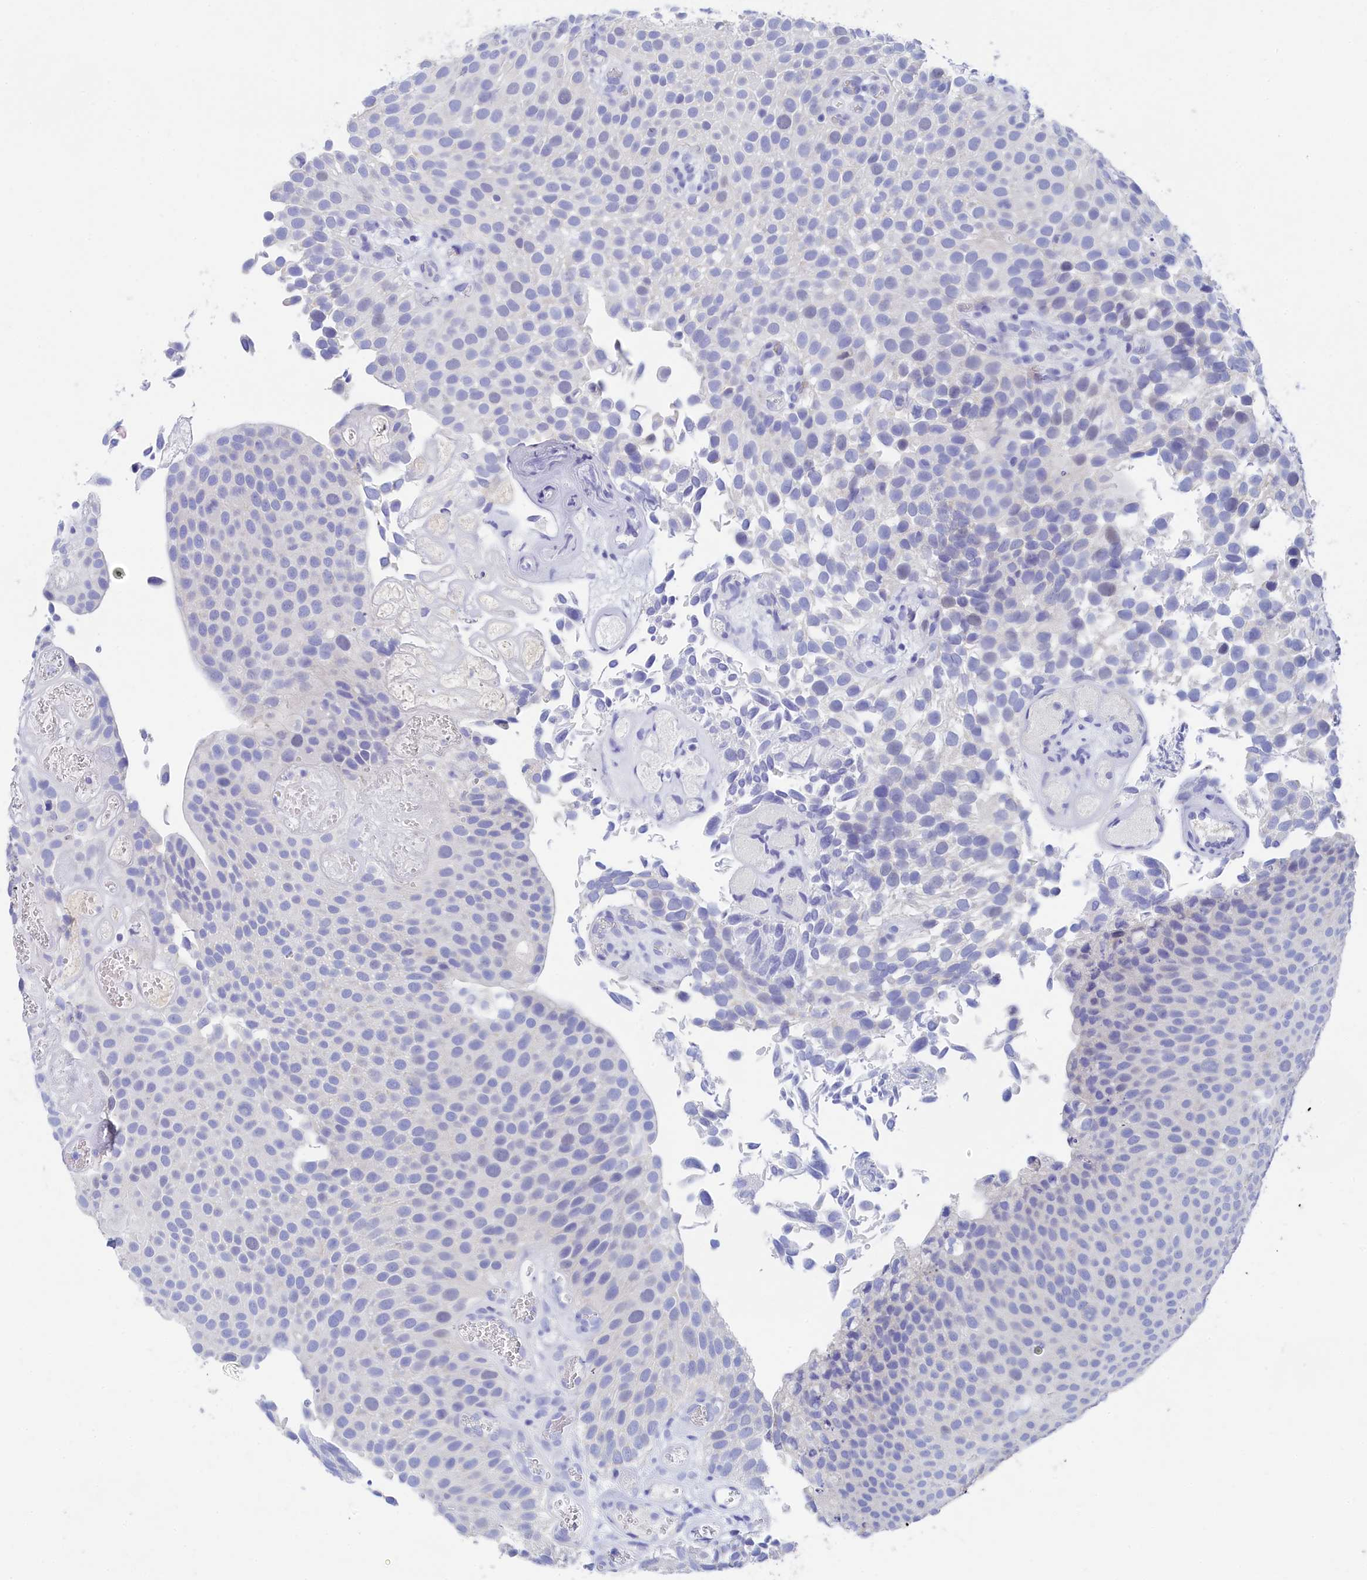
{"staining": {"intensity": "negative", "quantity": "none", "location": "none"}, "tissue": "urothelial cancer", "cell_type": "Tumor cells", "image_type": "cancer", "snomed": [{"axis": "morphology", "description": "Urothelial carcinoma, Low grade"}, {"axis": "topography", "description": "Urinary bladder"}], "caption": "Immunohistochemistry (IHC) of human urothelial cancer exhibits no expression in tumor cells. (Brightfield microscopy of DAB immunohistochemistry (IHC) at high magnification).", "gene": "TRIM10", "patient": {"sex": "male", "age": 89}}